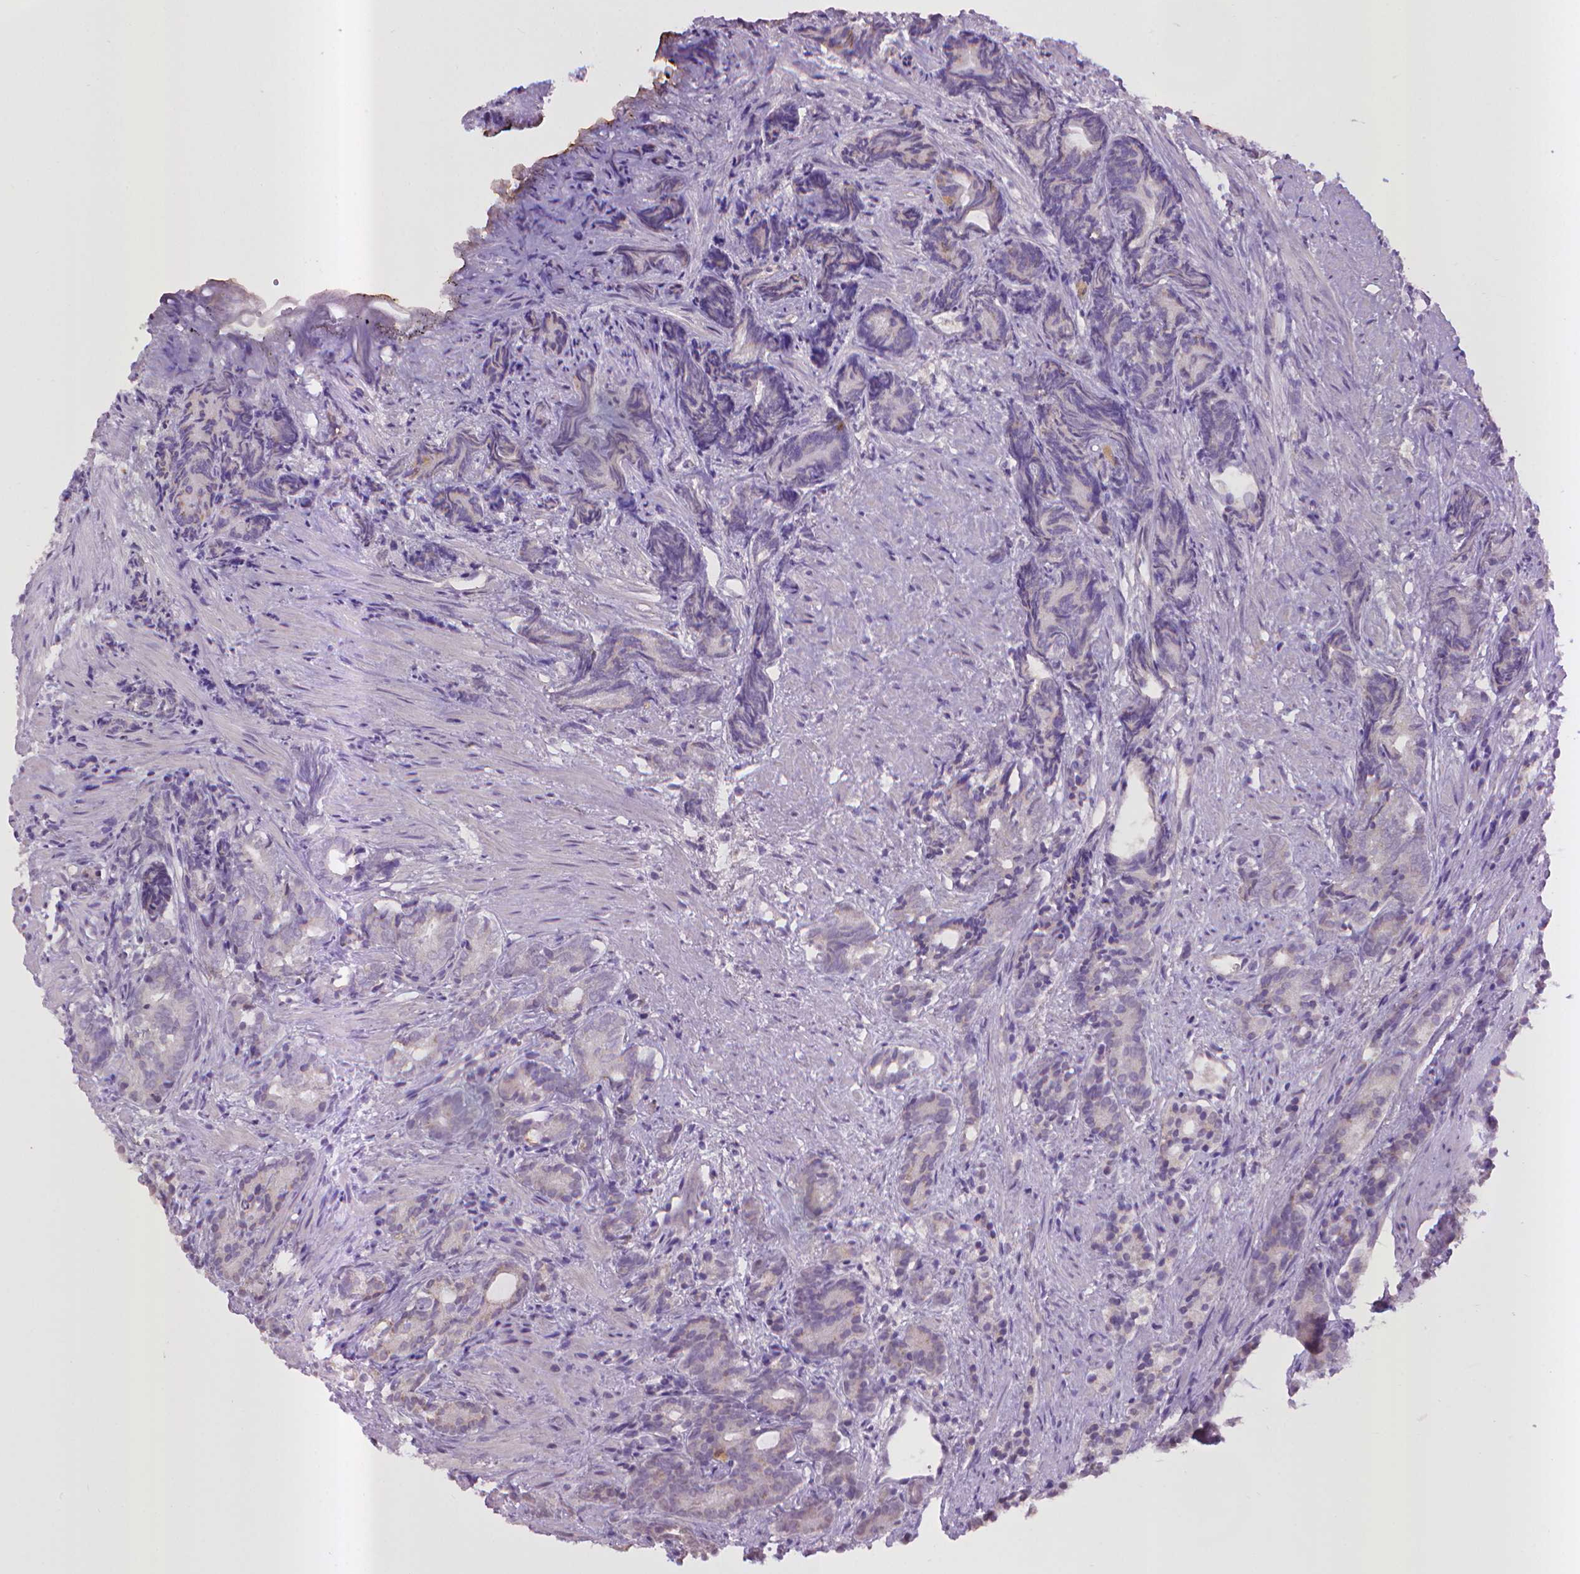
{"staining": {"intensity": "negative", "quantity": "none", "location": "none"}, "tissue": "prostate cancer", "cell_type": "Tumor cells", "image_type": "cancer", "snomed": [{"axis": "morphology", "description": "Adenocarcinoma, High grade"}, {"axis": "topography", "description": "Prostate"}], "caption": "Image shows no protein staining in tumor cells of adenocarcinoma (high-grade) (prostate) tissue. Nuclei are stained in blue.", "gene": "CPM", "patient": {"sex": "male", "age": 84}}